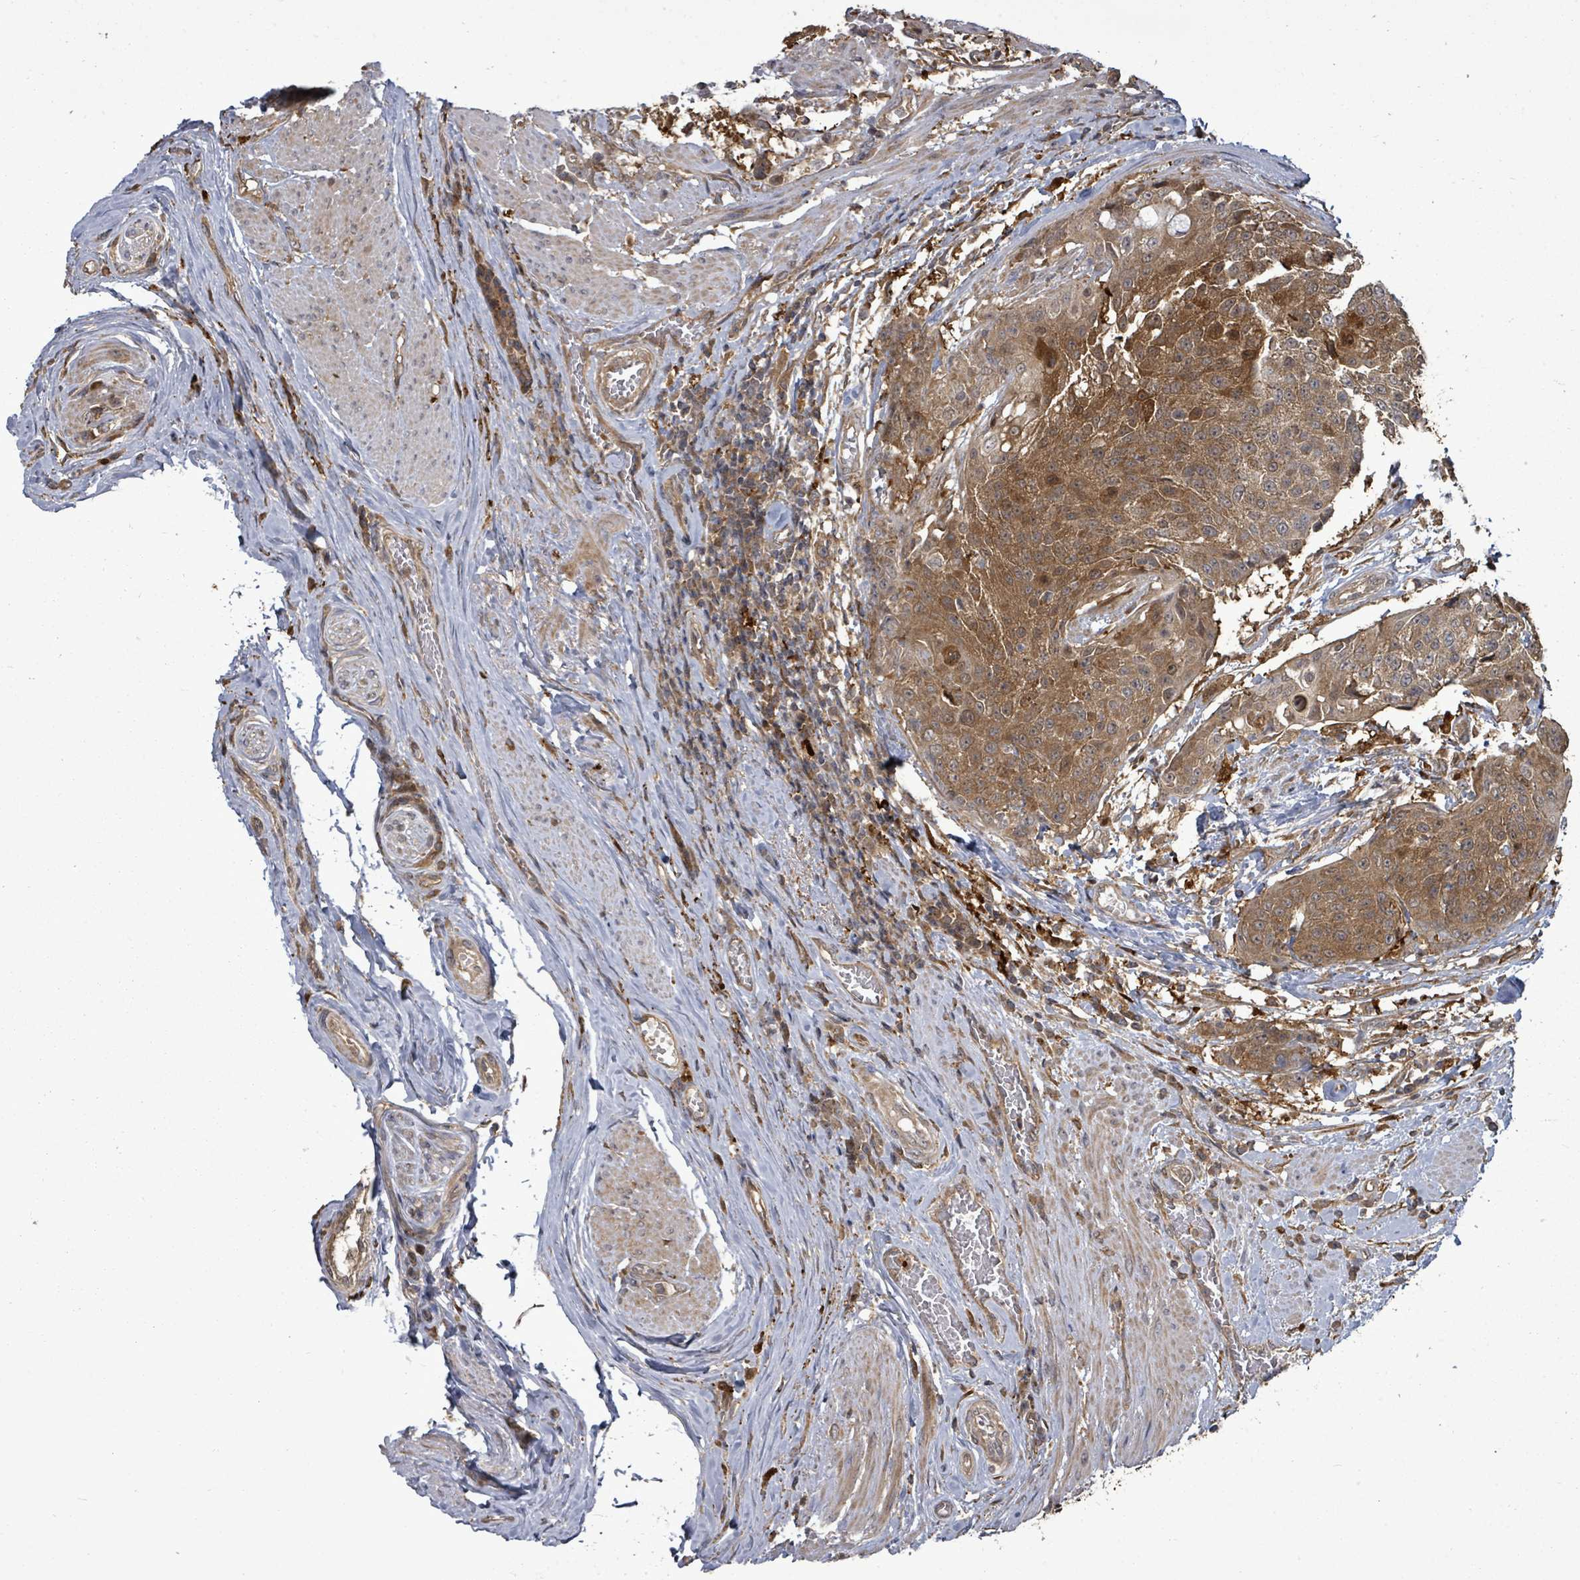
{"staining": {"intensity": "moderate", "quantity": ">75%", "location": "cytoplasmic/membranous"}, "tissue": "urothelial cancer", "cell_type": "Tumor cells", "image_type": "cancer", "snomed": [{"axis": "morphology", "description": "Urothelial carcinoma, High grade"}, {"axis": "topography", "description": "Urinary bladder"}], "caption": "The photomicrograph demonstrates staining of urothelial carcinoma (high-grade), revealing moderate cytoplasmic/membranous protein expression (brown color) within tumor cells.", "gene": "EIF3C", "patient": {"sex": "female", "age": 63}}